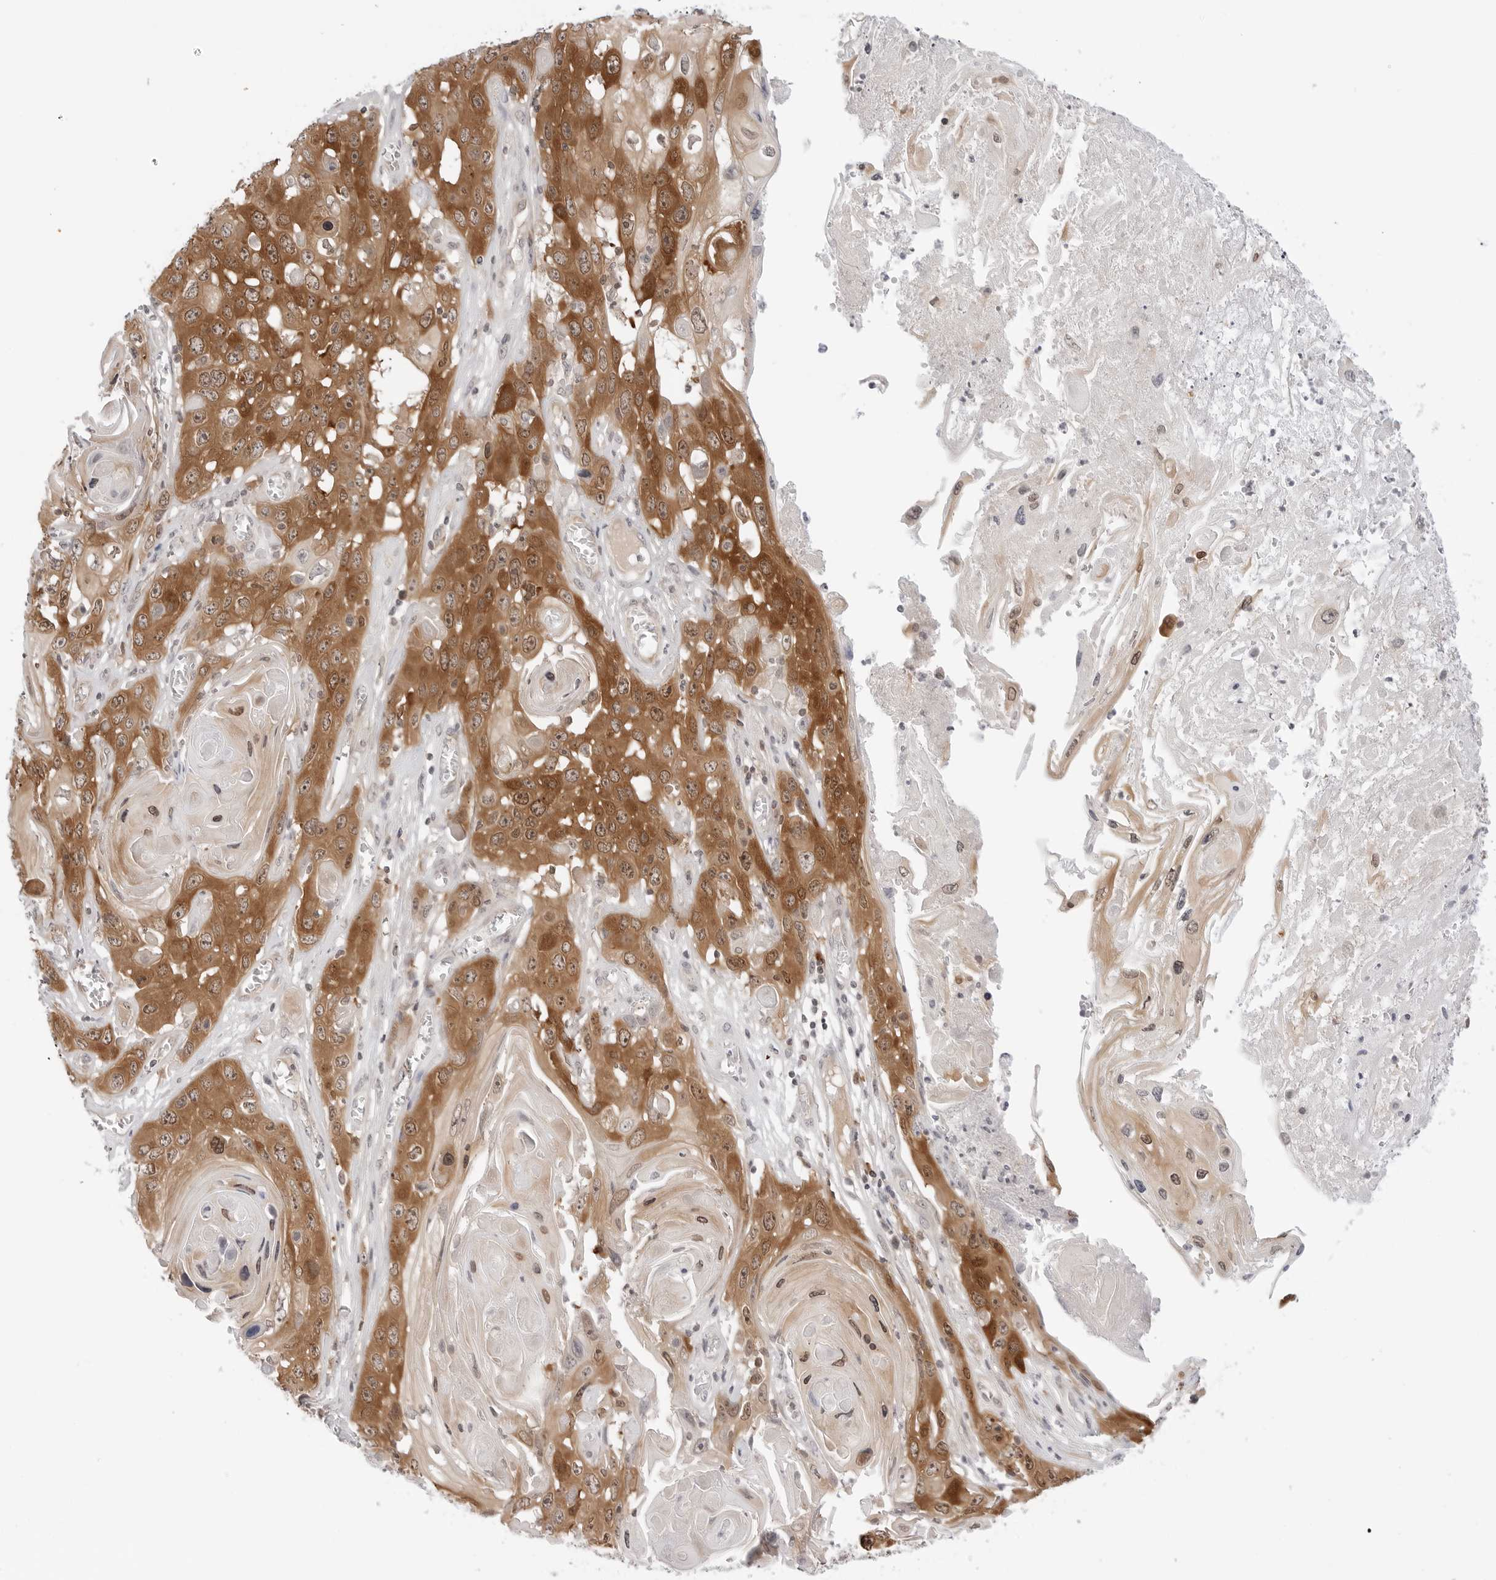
{"staining": {"intensity": "strong", "quantity": ">75%", "location": "cytoplasmic/membranous,nuclear"}, "tissue": "skin cancer", "cell_type": "Tumor cells", "image_type": "cancer", "snomed": [{"axis": "morphology", "description": "Squamous cell carcinoma, NOS"}, {"axis": "topography", "description": "Skin"}], "caption": "Human squamous cell carcinoma (skin) stained with a brown dye displays strong cytoplasmic/membranous and nuclear positive staining in about >75% of tumor cells.", "gene": "NUDC", "patient": {"sex": "male", "age": 55}}